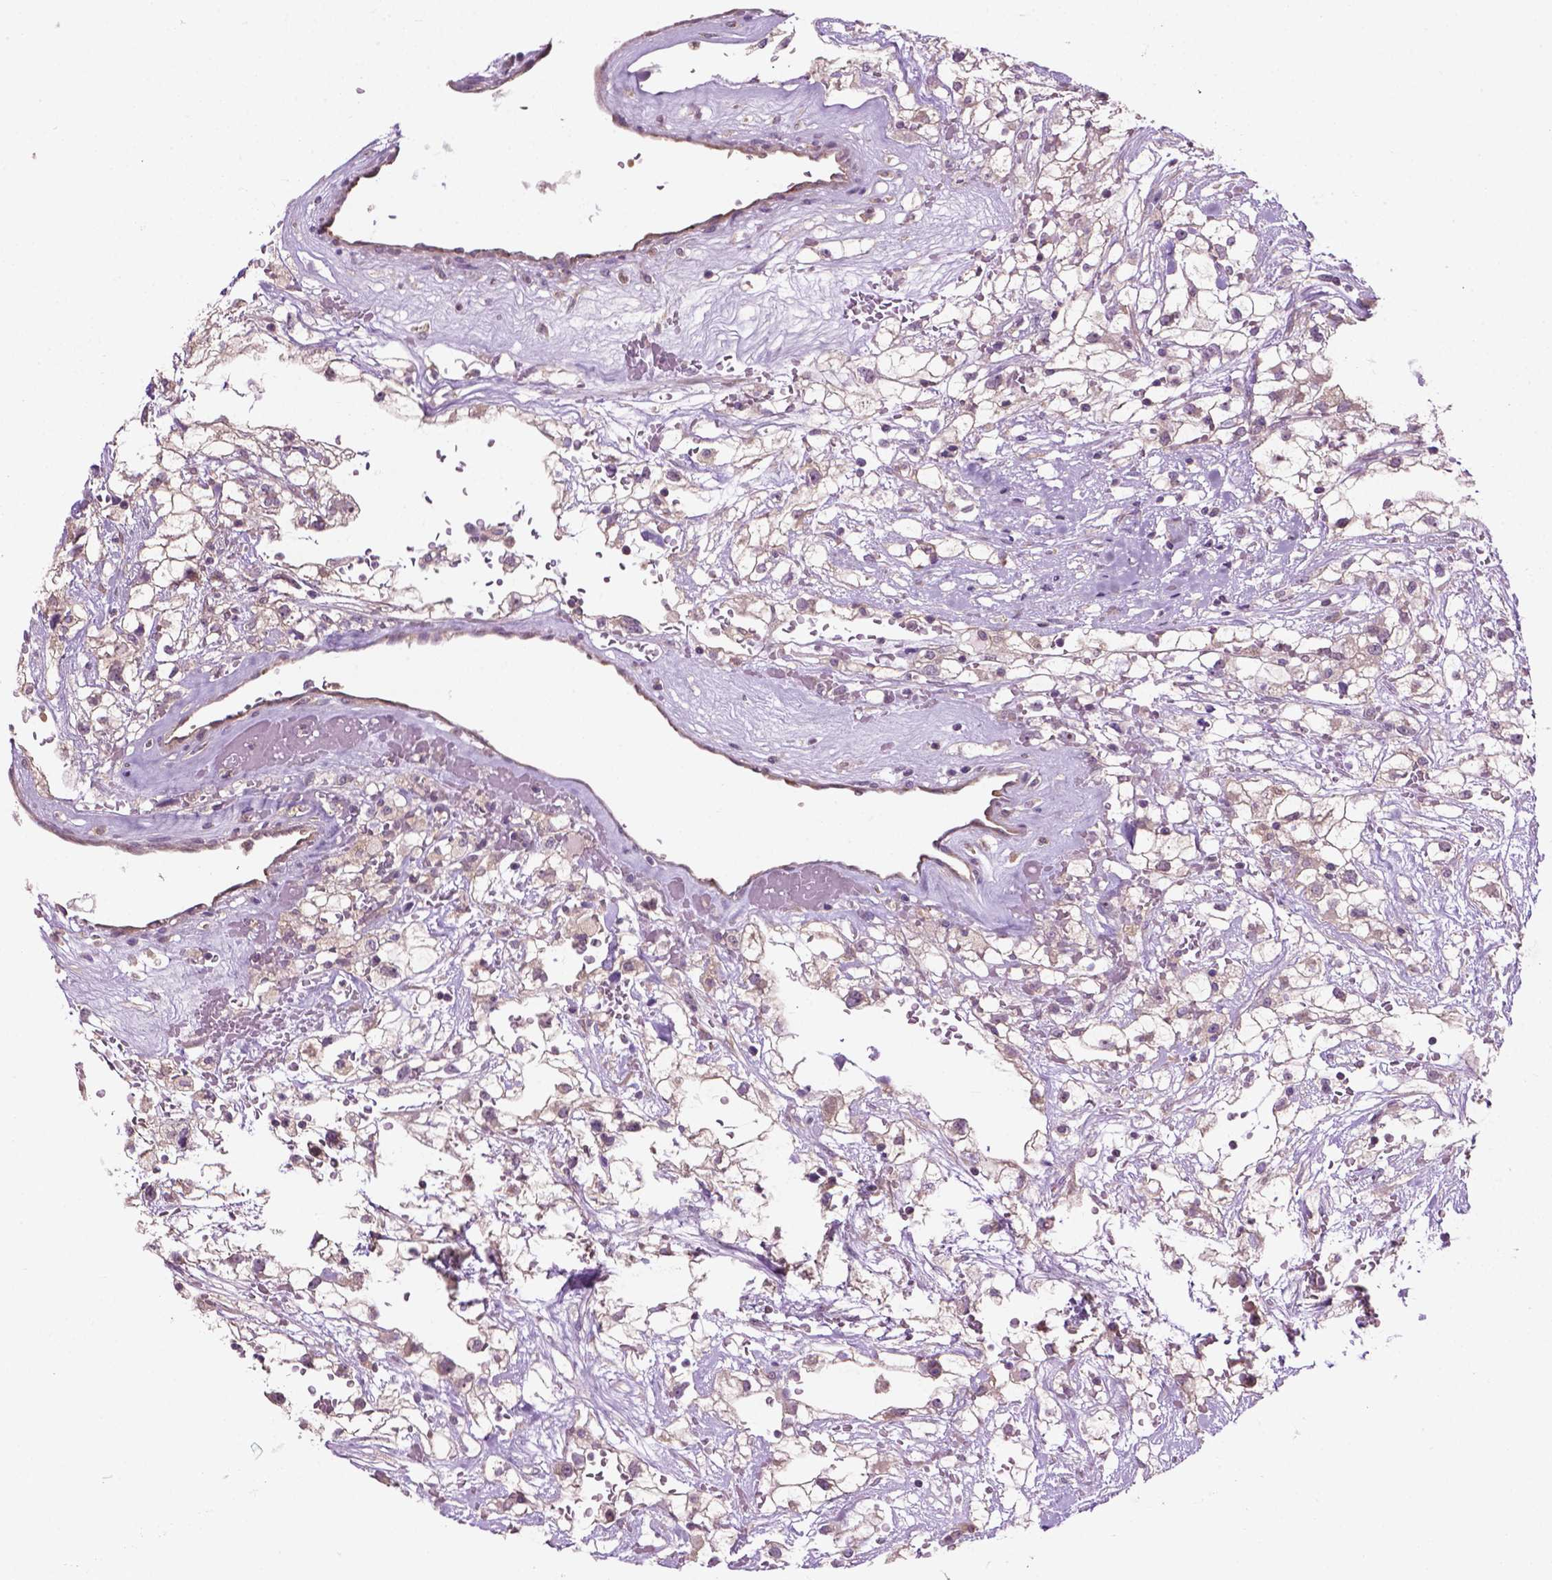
{"staining": {"intensity": "negative", "quantity": "none", "location": "none"}, "tissue": "renal cancer", "cell_type": "Tumor cells", "image_type": "cancer", "snomed": [{"axis": "morphology", "description": "Adenocarcinoma, NOS"}, {"axis": "topography", "description": "Kidney"}], "caption": "A histopathology image of human renal adenocarcinoma is negative for staining in tumor cells. (Stains: DAB (3,3'-diaminobenzidine) IHC with hematoxylin counter stain, Microscopy: brightfield microscopy at high magnification).", "gene": "MZT1", "patient": {"sex": "male", "age": 59}}